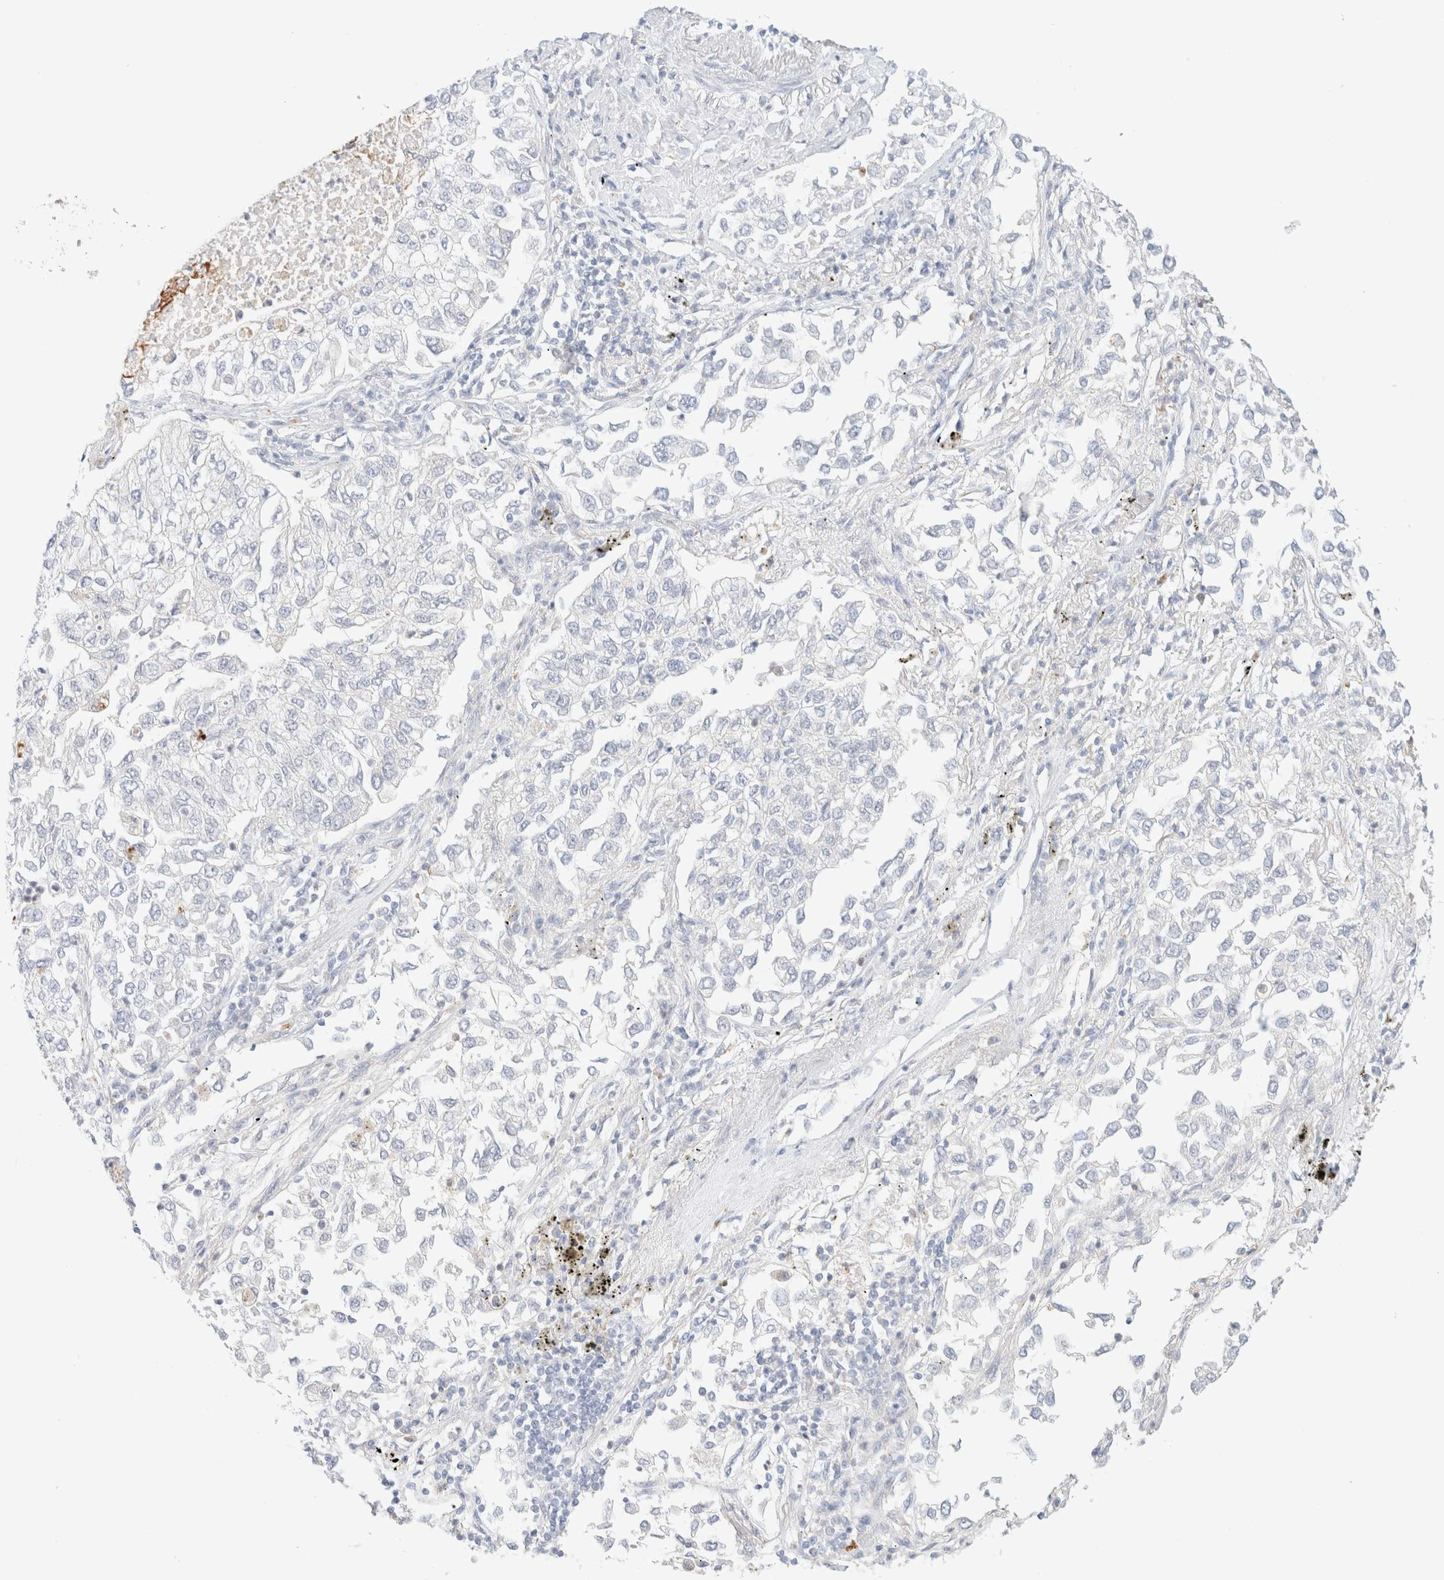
{"staining": {"intensity": "negative", "quantity": "none", "location": "none"}, "tissue": "lung cancer", "cell_type": "Tumor cells", "image_type": "cancer", "snomed": [{"axis": "morphology", "description": "Inflammation, NOS"}, {"axis": "morphology", "description": "Adenocarcinoma, NOS"}, {"axis": "topography", "description": "Lung"}], "caption": "High magnification brightfield microscopy of adenocarcinoma (lung) stained with DAB (brown) and counterstained with hematoxylin (blue): tumor cells show no significant staining. (Stains: DAB immunohistochemistry with hematoxylin counter stain, Microscopy: brightfield microscopy at high magnification).", "gene": "UNC13B", "patient": {"sex": "male", "age": 63}}